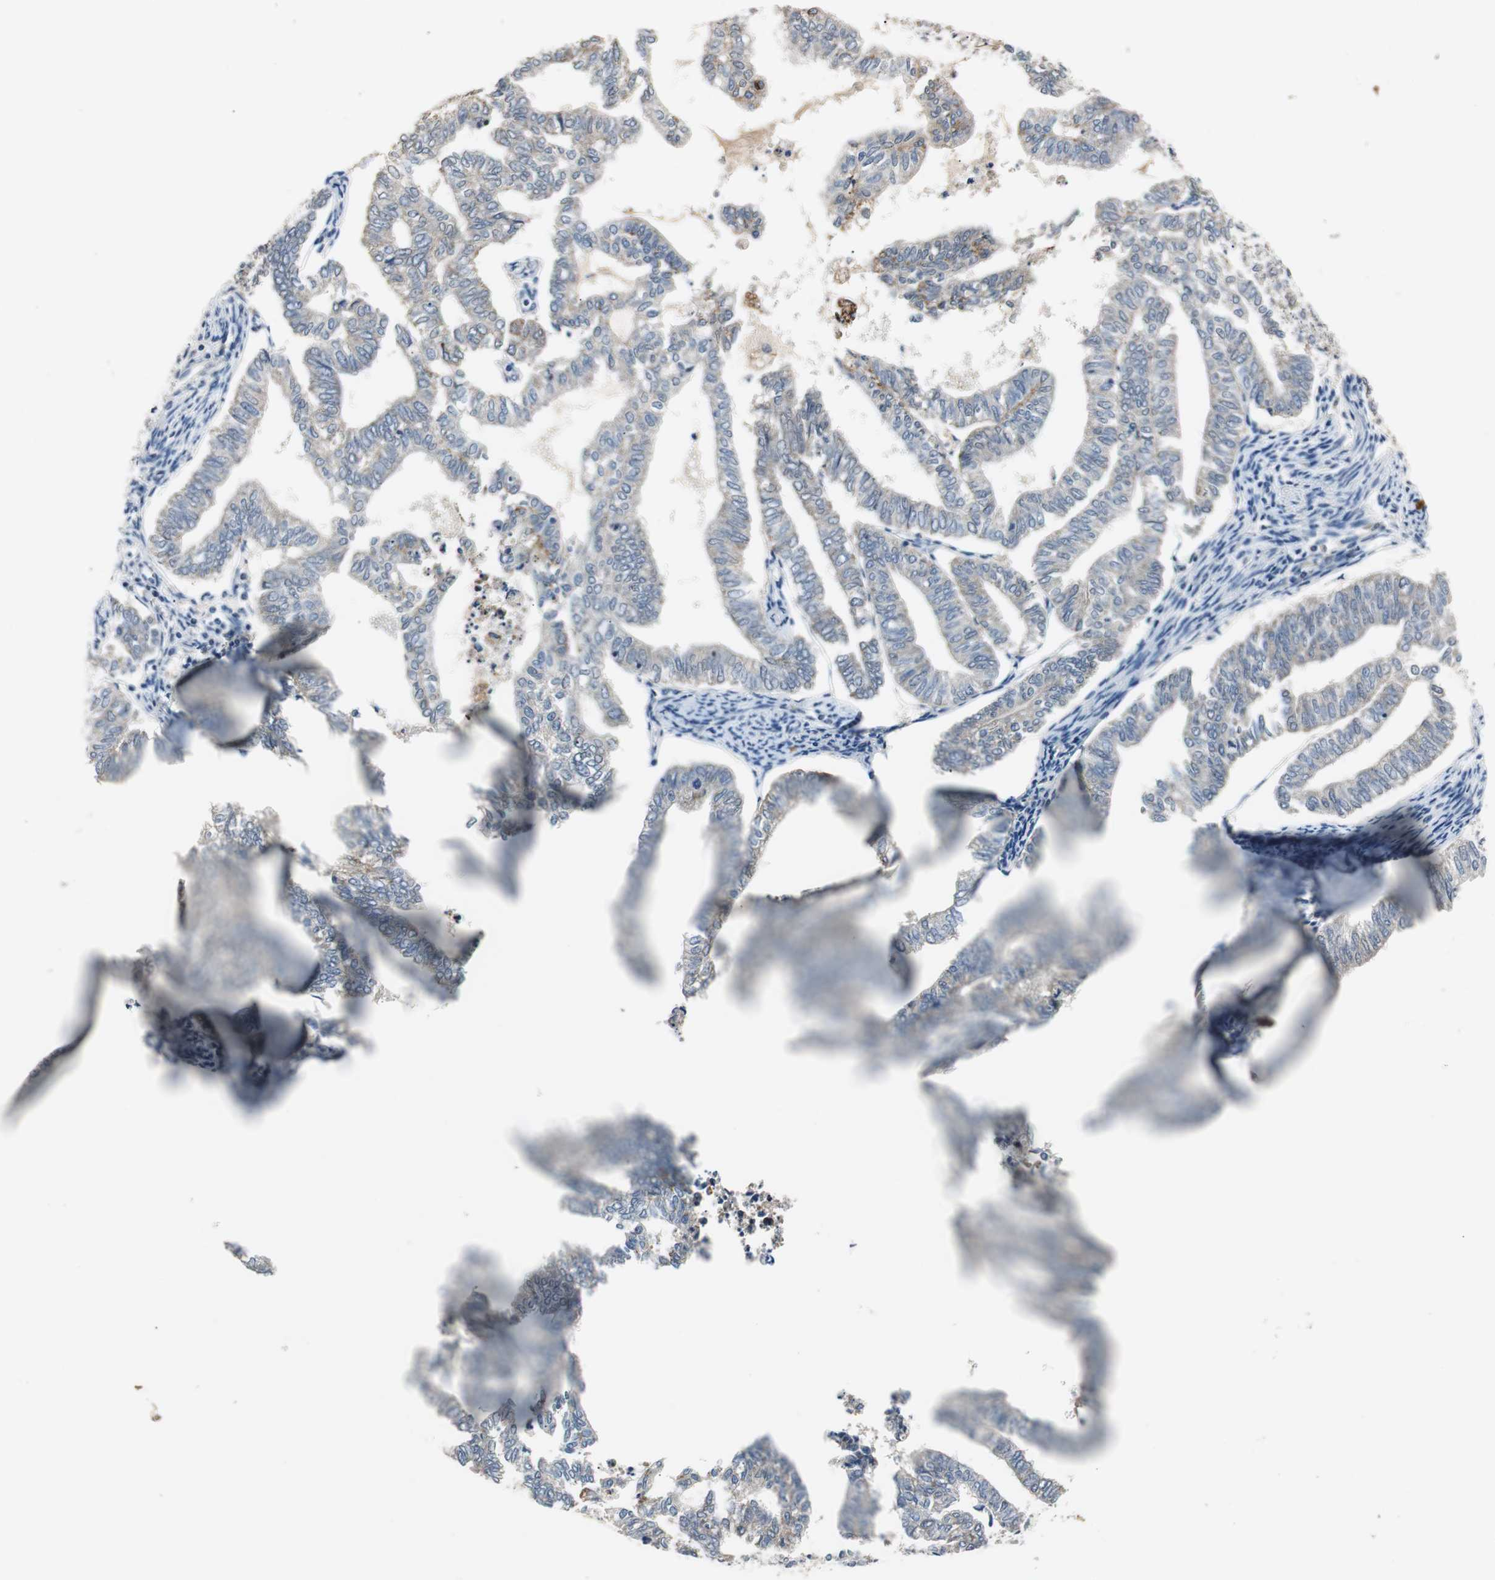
{"staining": {"intensity": "weak", "quantity": "<25%", "location": "cytoplasmic/membranous"}, "tissue": "endometrial cancer", "cell_type": "Tumor cells", "image_type": "cancer", "snomed": [{"axis": "morphology", "description": "Adenocarcinoma, NOS"}, {"axis": "topography", "description": "Endometrium"}], "caption": "The photomicrograph exhibits no significant positivity in tumor cells of endometrial cancer (adenocarcinoma).", "gene": "PTPRN2", "patient": {"sex": "female", "age": 79}}